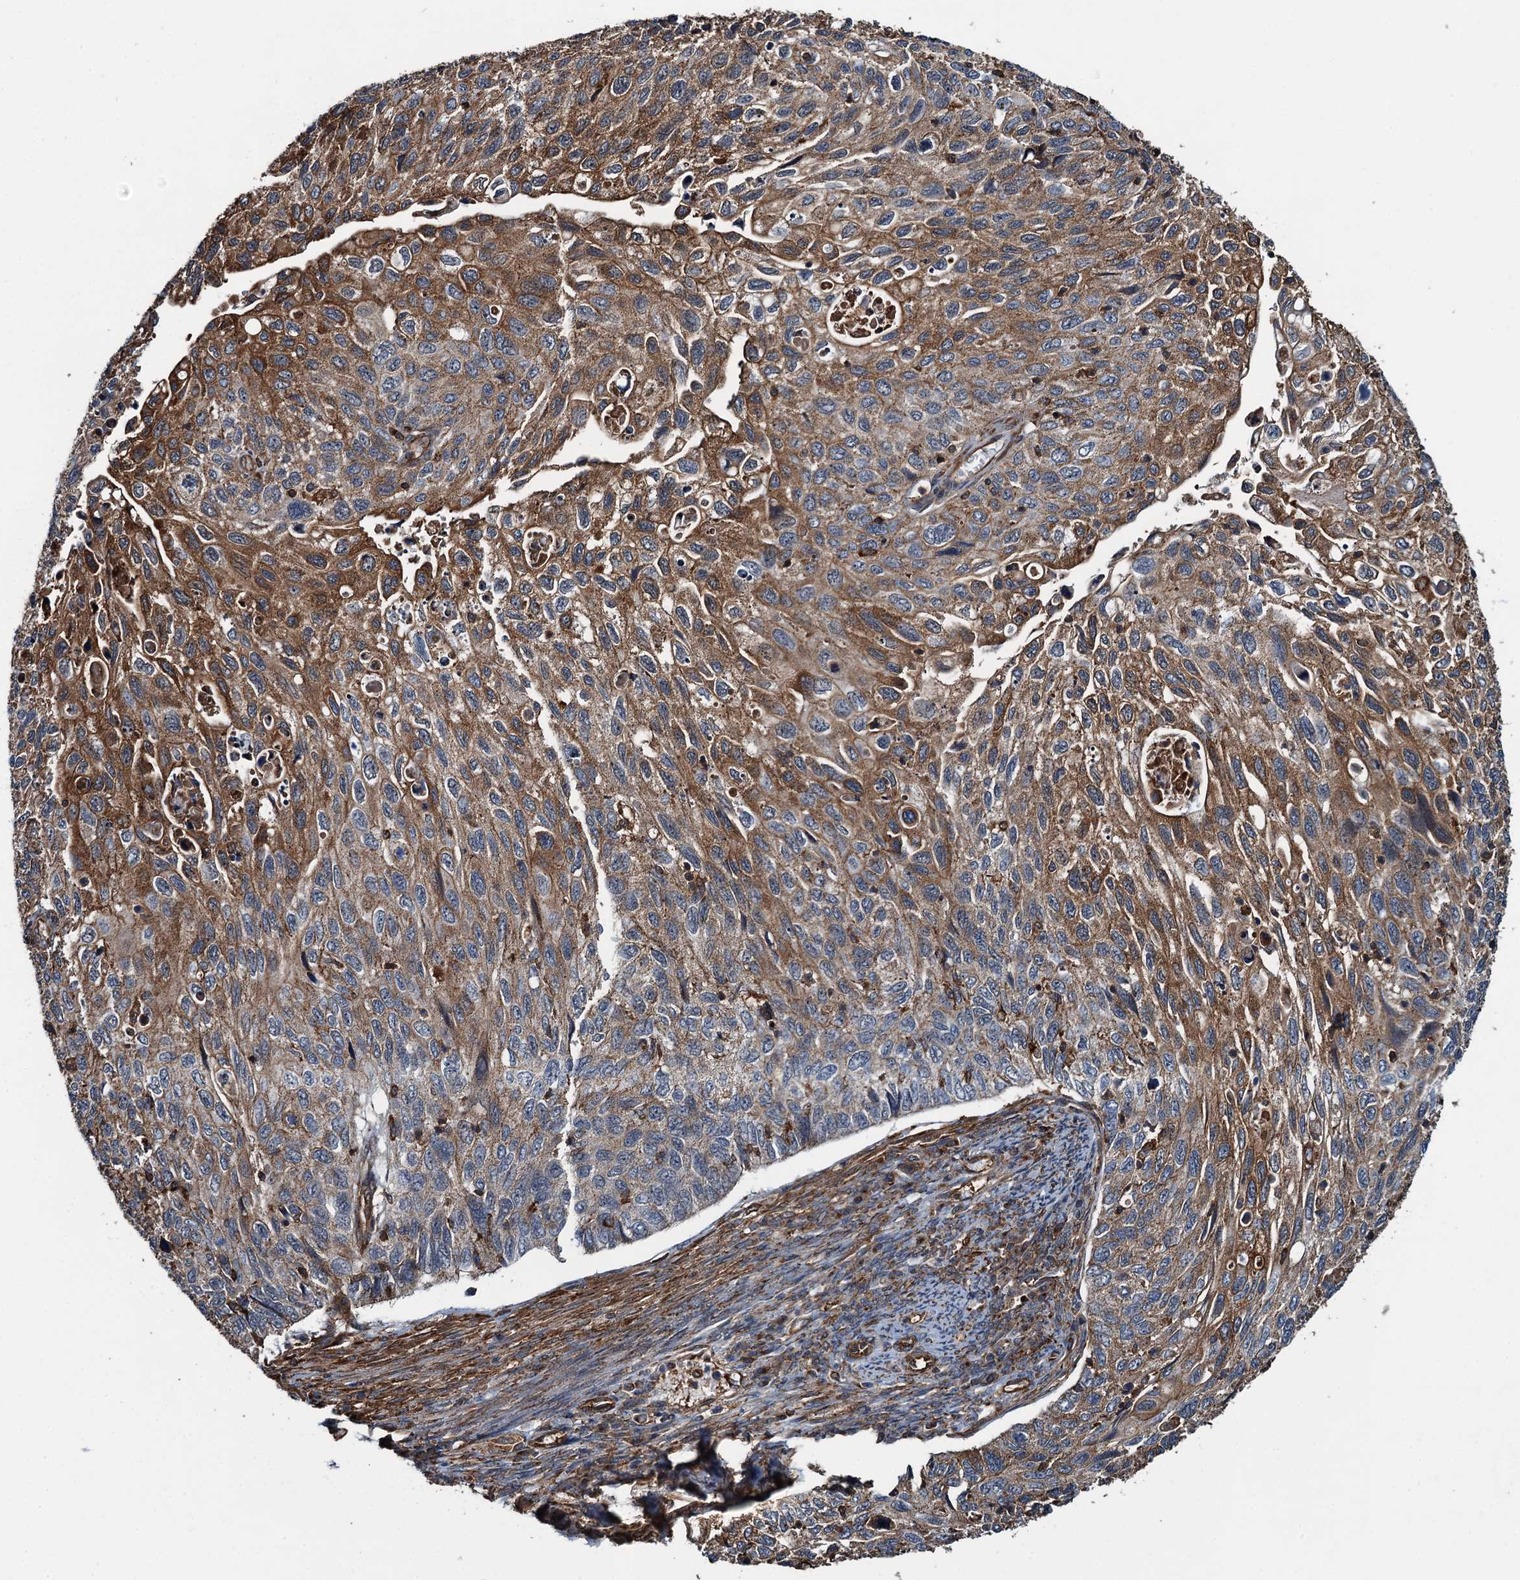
{"staining": {"intensity": "moderate", "quantity": "25%-75%", "location": "cytoplasmic/membranous"}, "tissue": "cervical cancer", "cell_type": "Tumor cells", "image_type": "cancer", "snomed": [{"axis": "morphology", "description": "Squamous cell carcinoma, NOS"}, {"axis": "topography", "description": "Cervix"}], "caption": "High-power microscopy captured an immunohistochemistry (IHC) histopathology image of cervical cancer (squamous cell carcinoma), revealing moderate cytoplasmic/membranous expression in approximately 25%-75% of tumor cells. The protein is stained brown, and the nuclei are stained in blue (DAB (3,3'-diaminobenzidine) IHC with brightfield microscopy, high magnification).", "gene": "WHAMM", "patient": {"sex": "female", "age": 70}}